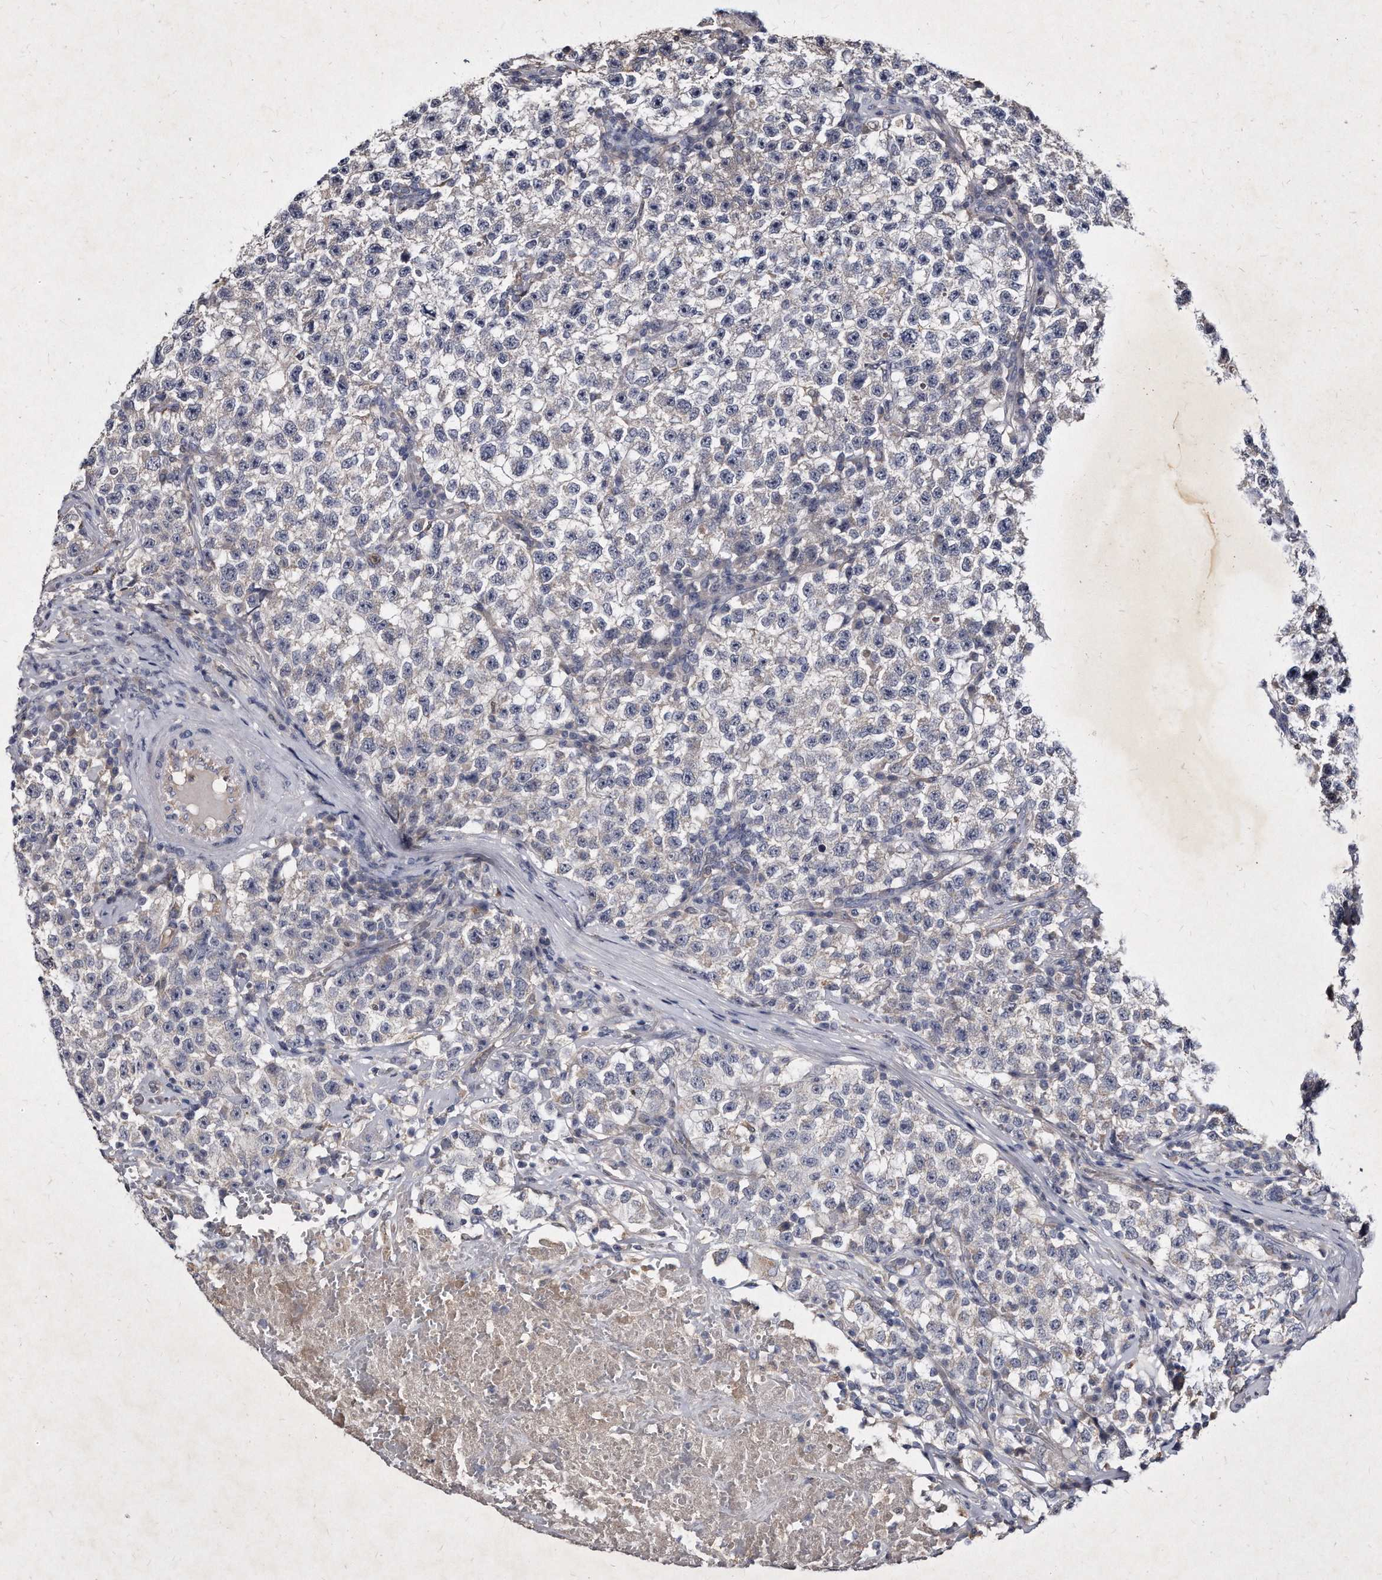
{"staining": {"intensity": "negative", "quantity": "none", "location": "none"}, "tissue": "testis cancer", "cell_type": "Tumor cells", "image_type": "cancer", "snomed": [{"axis": "morphology", "description": "Seminoma, NOS"}, {"axis": "topography", "description": "Testis"}], "caption": "High power microscopy photomicrograph of an immunohistochemistry (IHC) photomicrograph of testis cancer (seminoma), revealing no significant positivity in tumor cells.", "gene": "KLHDC3", "patient": {"sex": "male", "age": 22}}